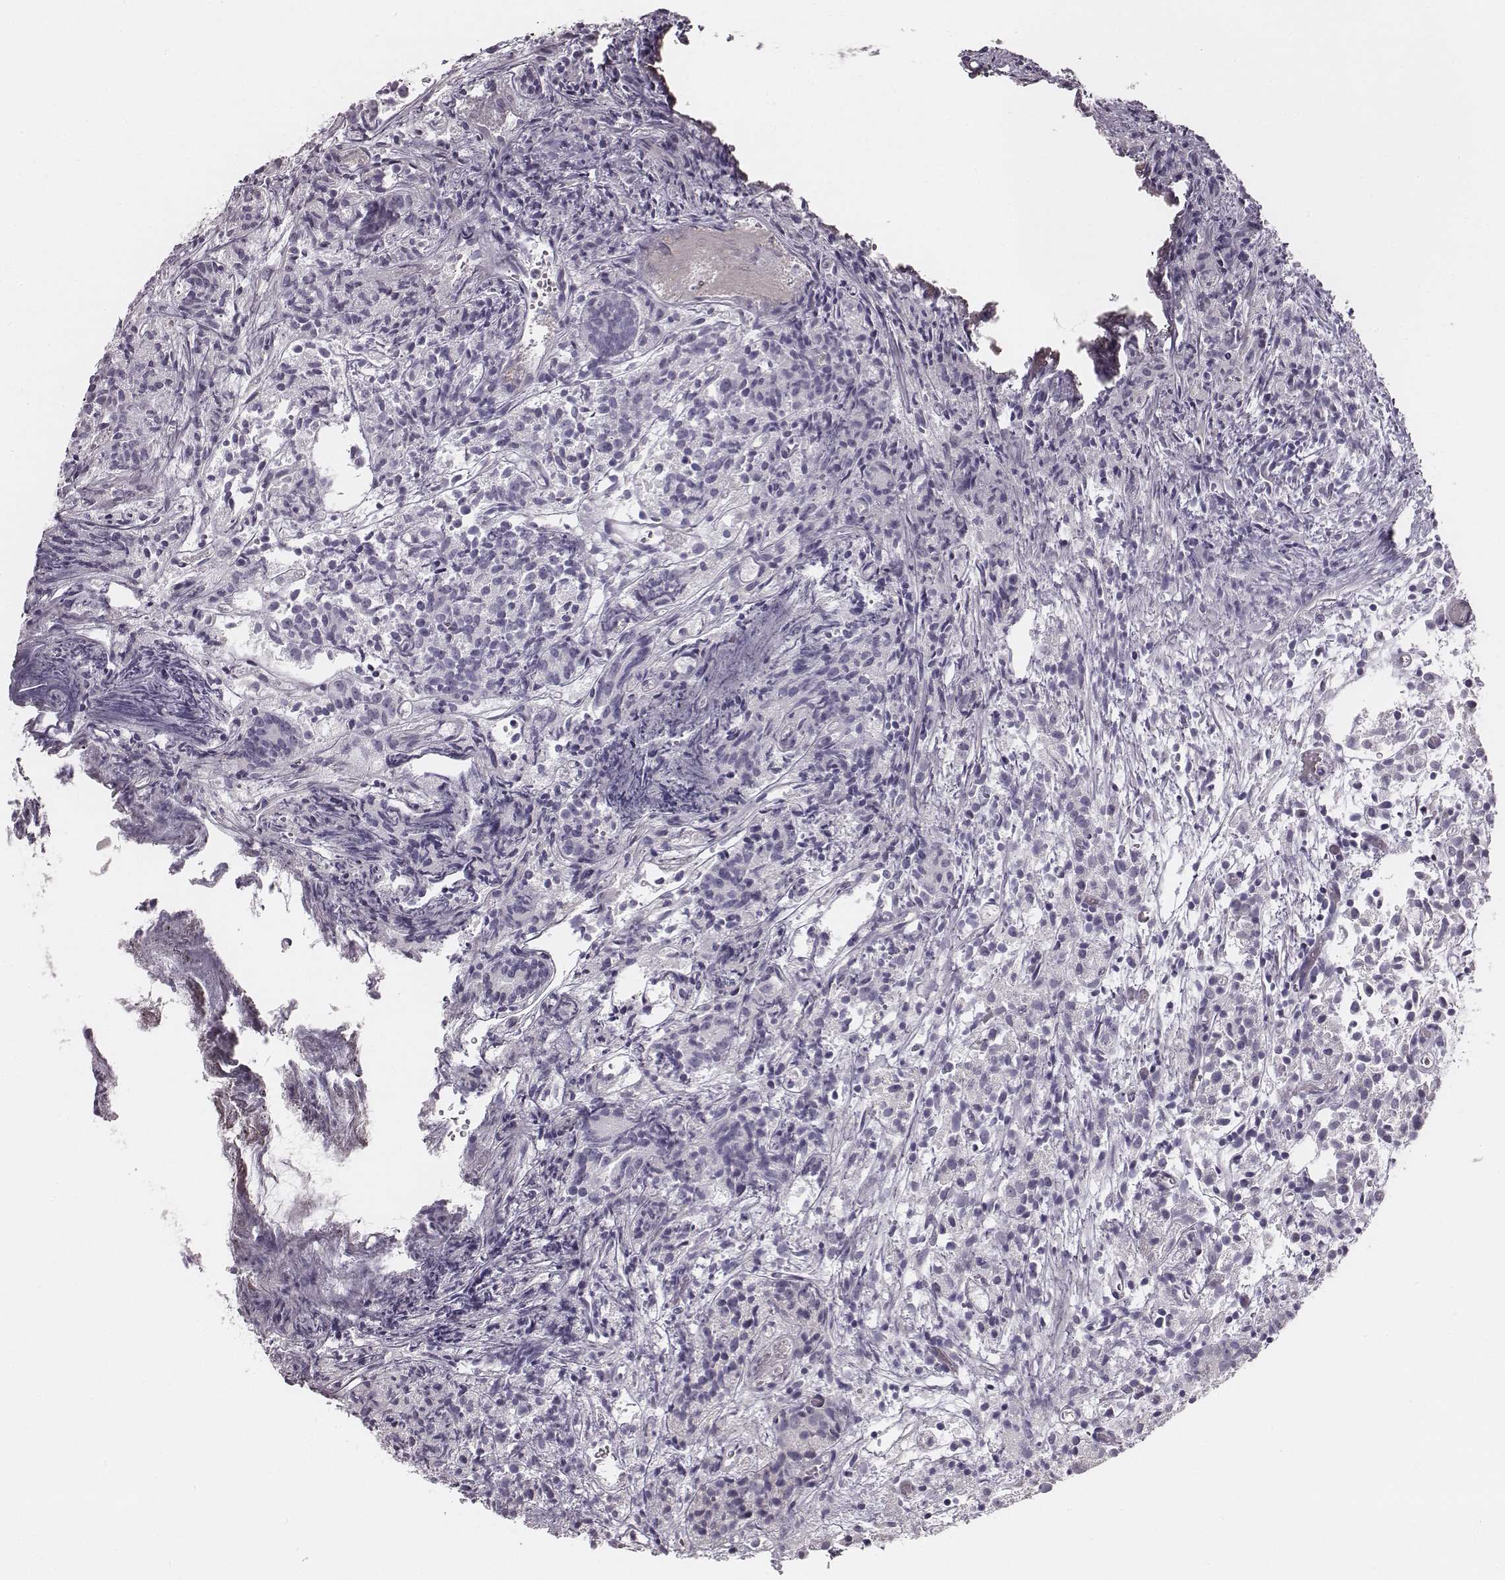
{"staining": {"intensity": "weak", "quantity": "<25%", "location": "cytoplasmic/membranous"}, "tissue": "prostate cancer", "cell_type": "Tumor cells", "image_type": "cancer", "snomed": [{"axis": "morphology", "description": "Adenocarcinoma, High grade"}, {"axis": "topography", "description": "Prostate"}], "caption": "Immunohistochemistry (IHC) of high-grade adenocarcinoma (prostate) exhibits no staining in tumor cells.", "gene": "UBL4B", "patient": {"sex": "male", "age": 53}}